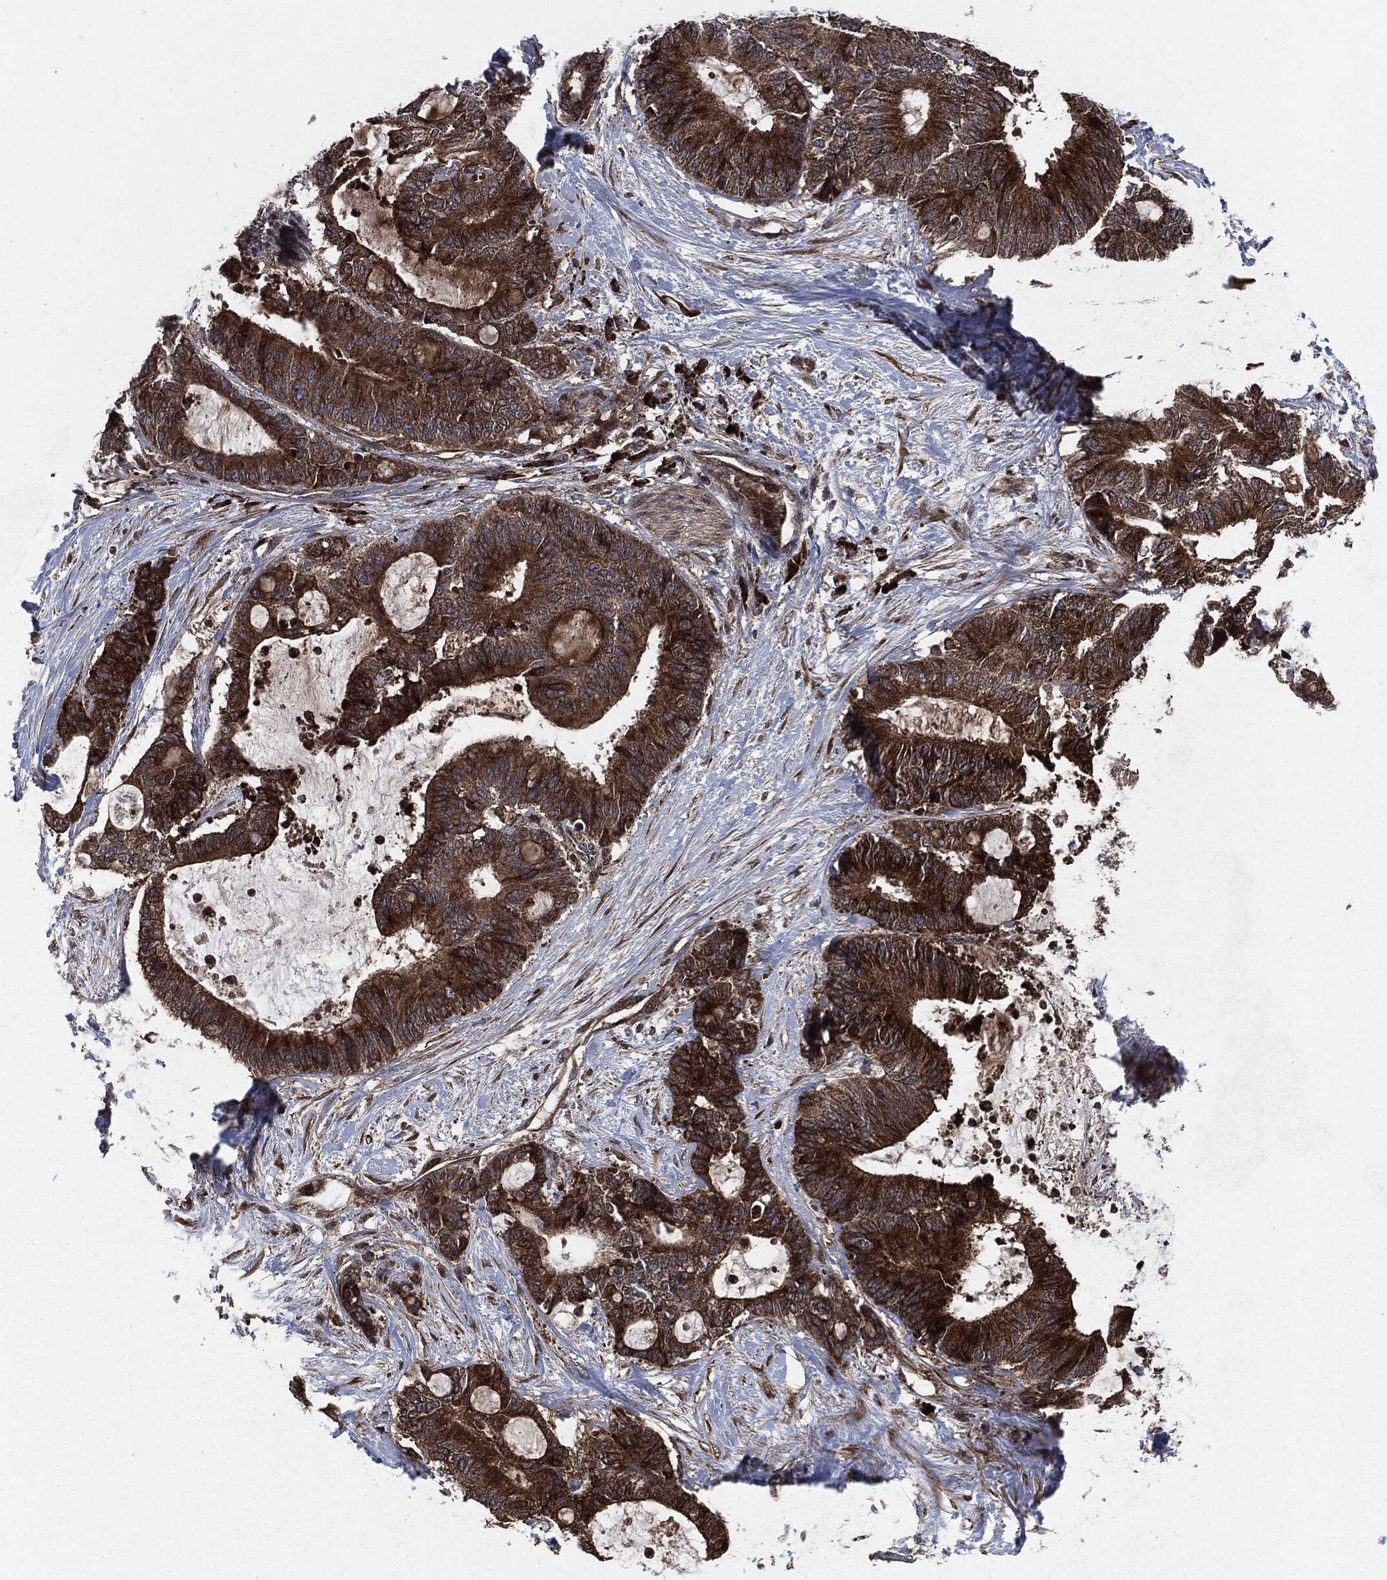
{"staining": {"intensity": "strong", "quantity": ">75%", "location": "cytoplasmic/membranous"}, "tissue": "liver cancer", "cell_type": "Tumor cells", "image_type": "cancer", "snomed": [{"axis": "morphology", "description": "Cholangiocarcinoma"}, {"axis": "topography", "description": "Liver"}], "caption": "Immunohistochemistry (IHC) (DAB) staining of liver cholangiocarcinoma demonstrates strong cytoplasmic/membranous protein expression in approximately >75% of tumor cells.", "gene": "RAF1", "patient": {"sex": "female", "age": 73}}